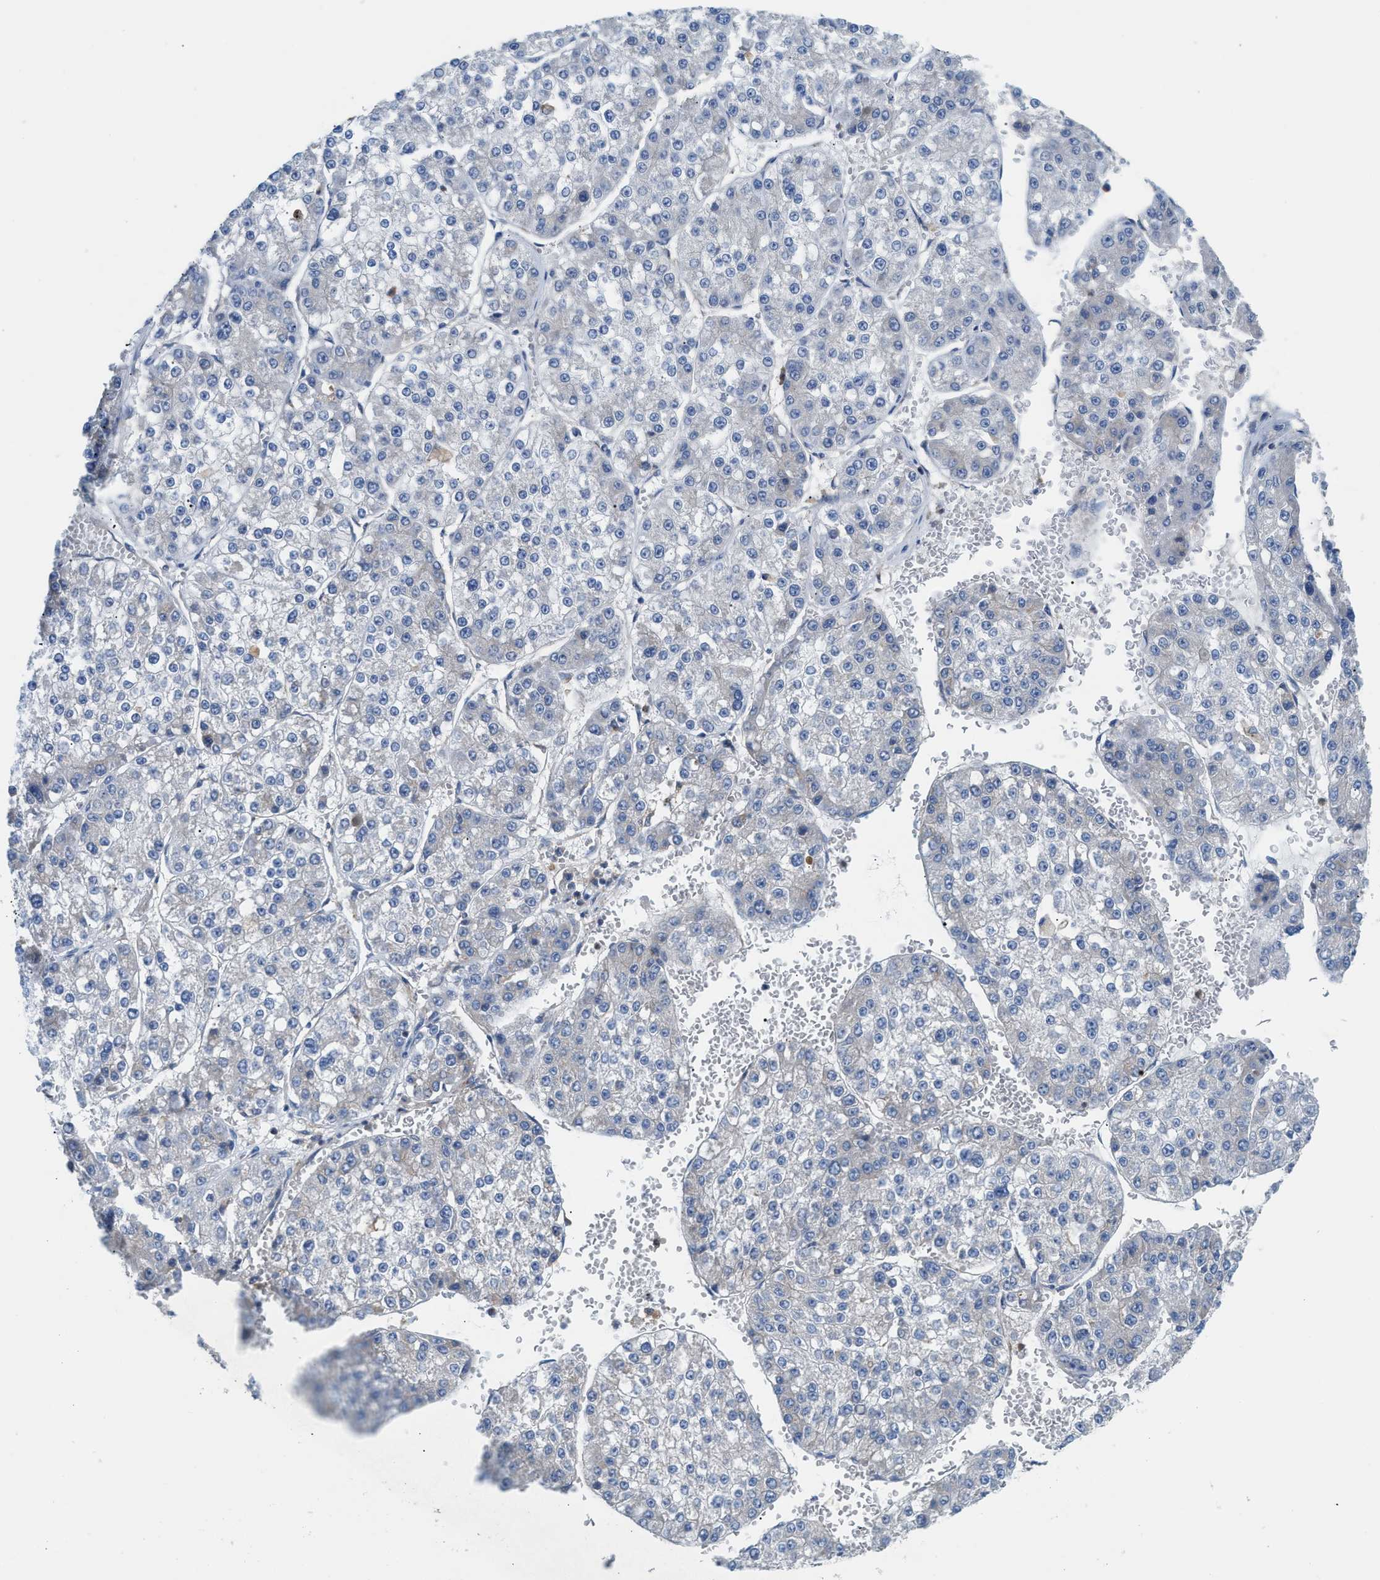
{"staining": {"intensity": "negative", "quantity": "none", "location": "none"}, "tissue": "liver cancer", "cell_type": "Tumor cells", "image_type": "cancer", "snomed": [{"axis": "morphology", "description": "Carcinoma, Hepatocellular, NOS"}, {"axis": "topography", "description": "Liver"}], "caption": "There is no significant positivity in tumor cells of liver cancer.", "gene": "TBC1D15", "patient": {"sex": "female", "age": 73}}